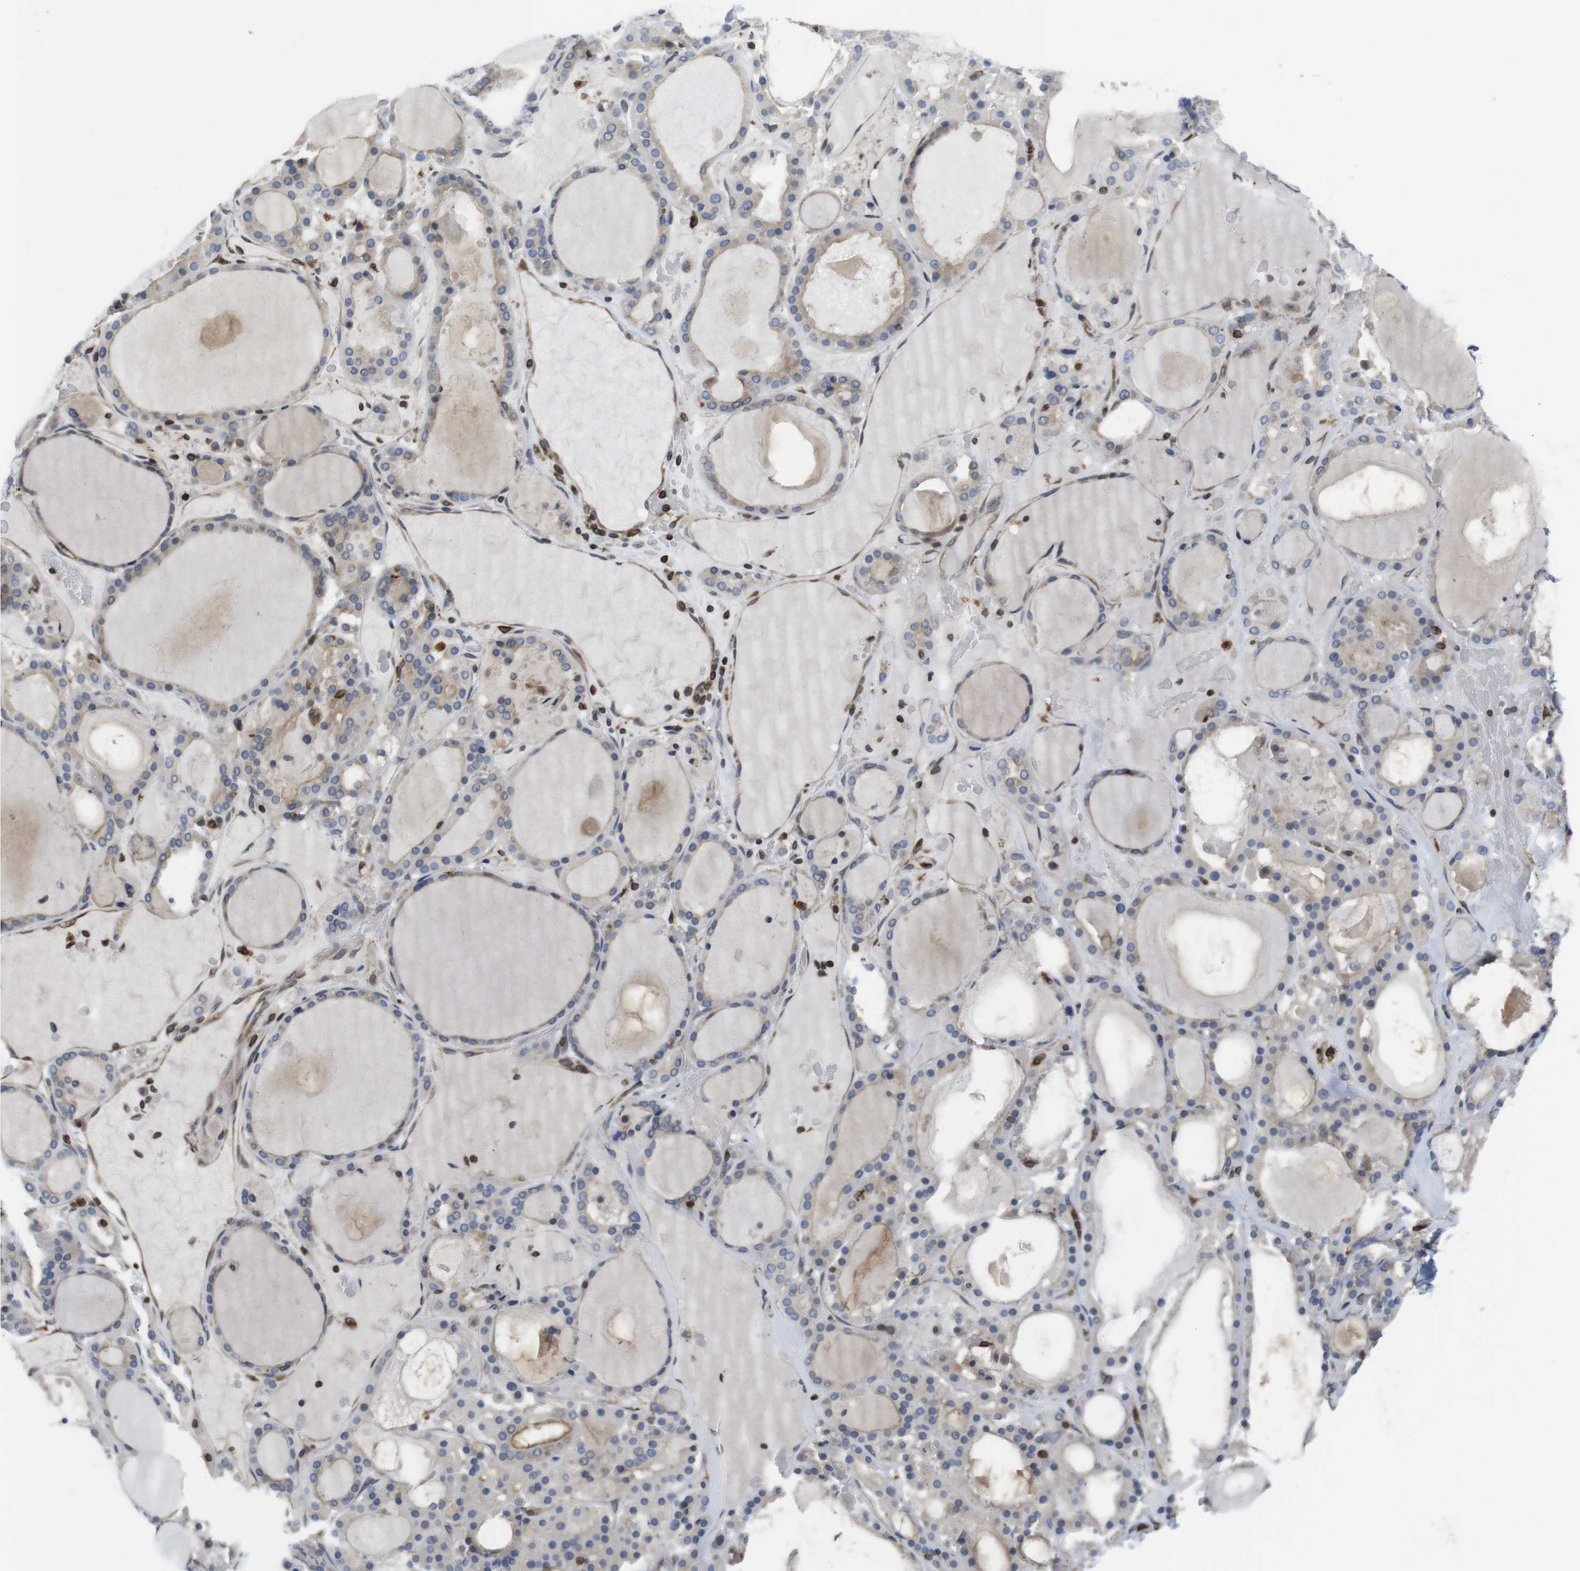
{"staining": {"intensity": "weak", "quantity": ">75%", "location": "cytoplasmic/membranous"}, "tissue": "thyroid gland", "cell_type": "Glandular cells", "image_type": "normal", "snomed": [{"axis": "morphology", "description": "Normal tissue, NOS"}, {"axis": "morphology", "description": "Carcinoma, NOS"}, {"axis": "topography", "description": "Thyroid gland"}], "caption": "Approximately >75% of glandular cells in unremarkable thyroid gland display weak cytoplasmic/membranous protein staining as visualized by brown immunohistochemical staining.", "gene": "ARL6IP5", "patient": {"sex": "female", "age": 86}}